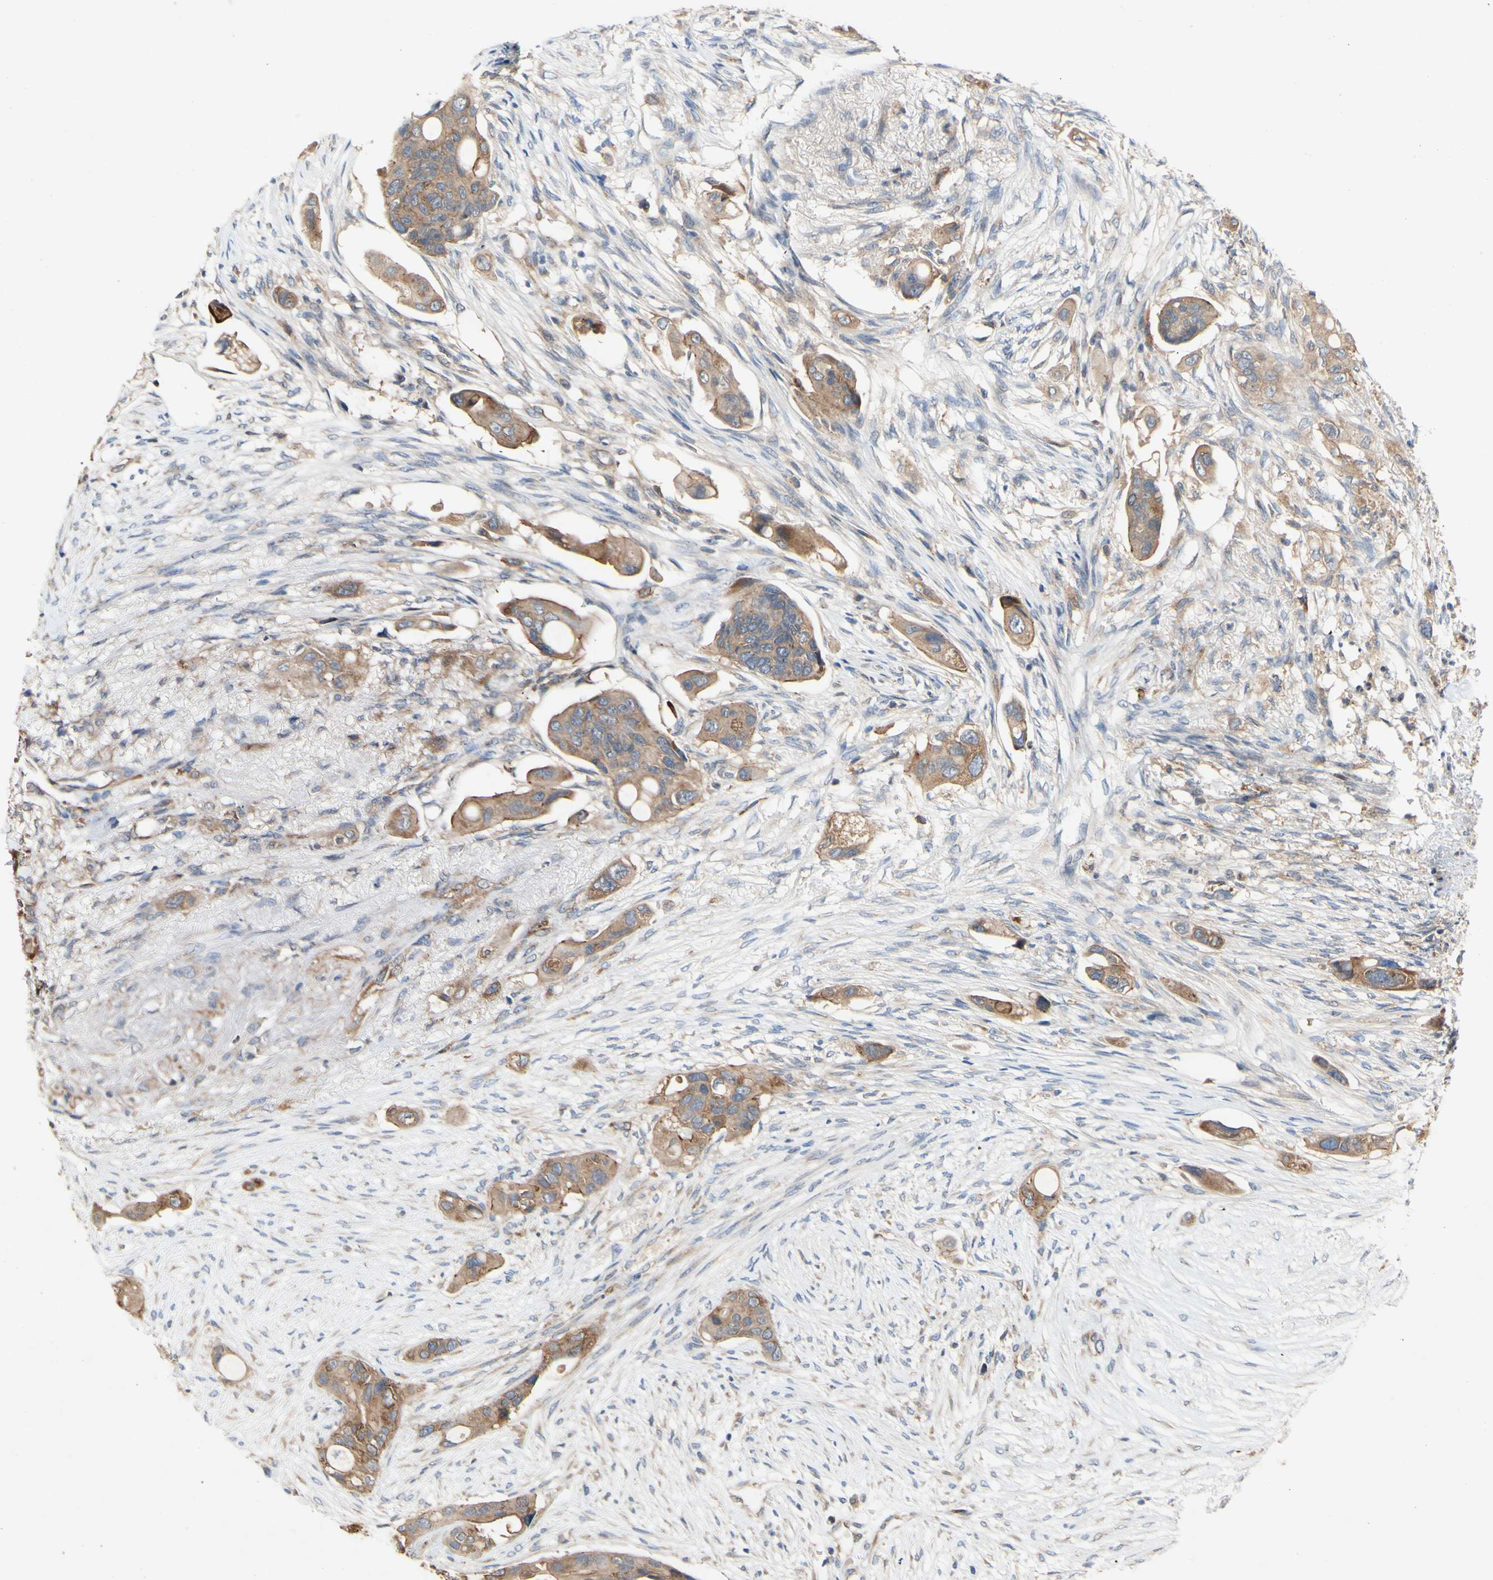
{"staining": {"intensity": "moderate", "quantity": ">75%", "location": "cytoplasmic/membranous"}, "tissue": "colorectal cancer", "cell_type": "Tumor cells", "image_type": "cancer", "snomed": [{"axis": "morphology", "description": "Adenocarcinoma, NOS"}, {"axis": "topography", "description": "Colon"}], "caption": "Tumor cells reveal medium levels of moderate cytoplasmic/membranous positivity in about >75% of cells in human colorectal adenocarcinoma.", "gene": "PDGFB", "patient": {"sex": "female", "age": 57}}